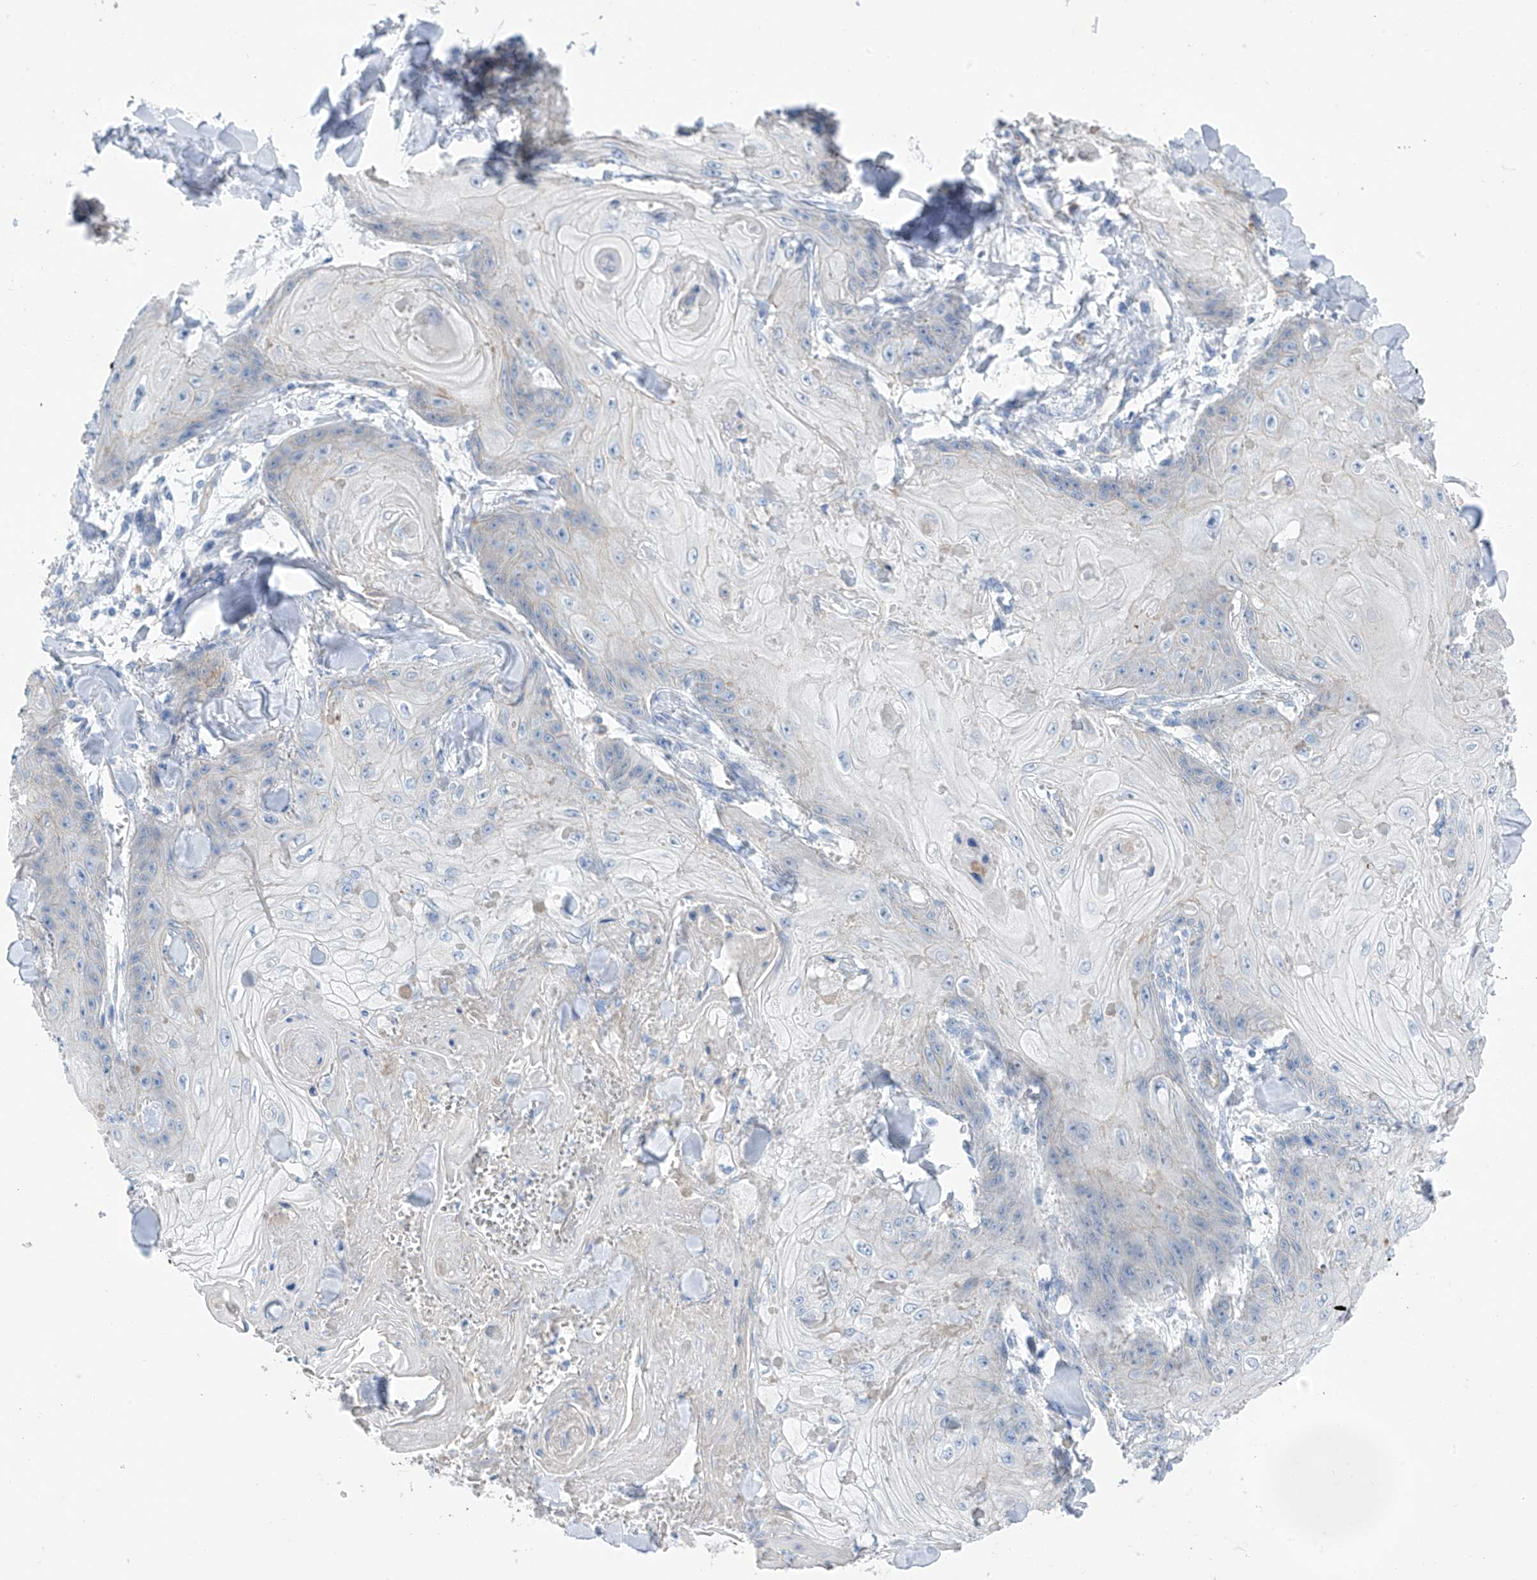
{"staining": {"intensity": "negative", "quantity": "none", "location": "none"}, "tissue": "skin cancer", "cell_type": "Tumor cells", "image_type": "cancer", "snomed": [{"axis": "morphology", "description": "Squamous cell carcinoma, NOS"}, {"axis": "topography", "description": "Skin"}], "caption": "The IHC photomicrograph has no significant staining in tumor cells of skin squamous cell carcinoma tissue.", "gene": "ITGA9", "patient": {"sex": "male", "age": 74}}